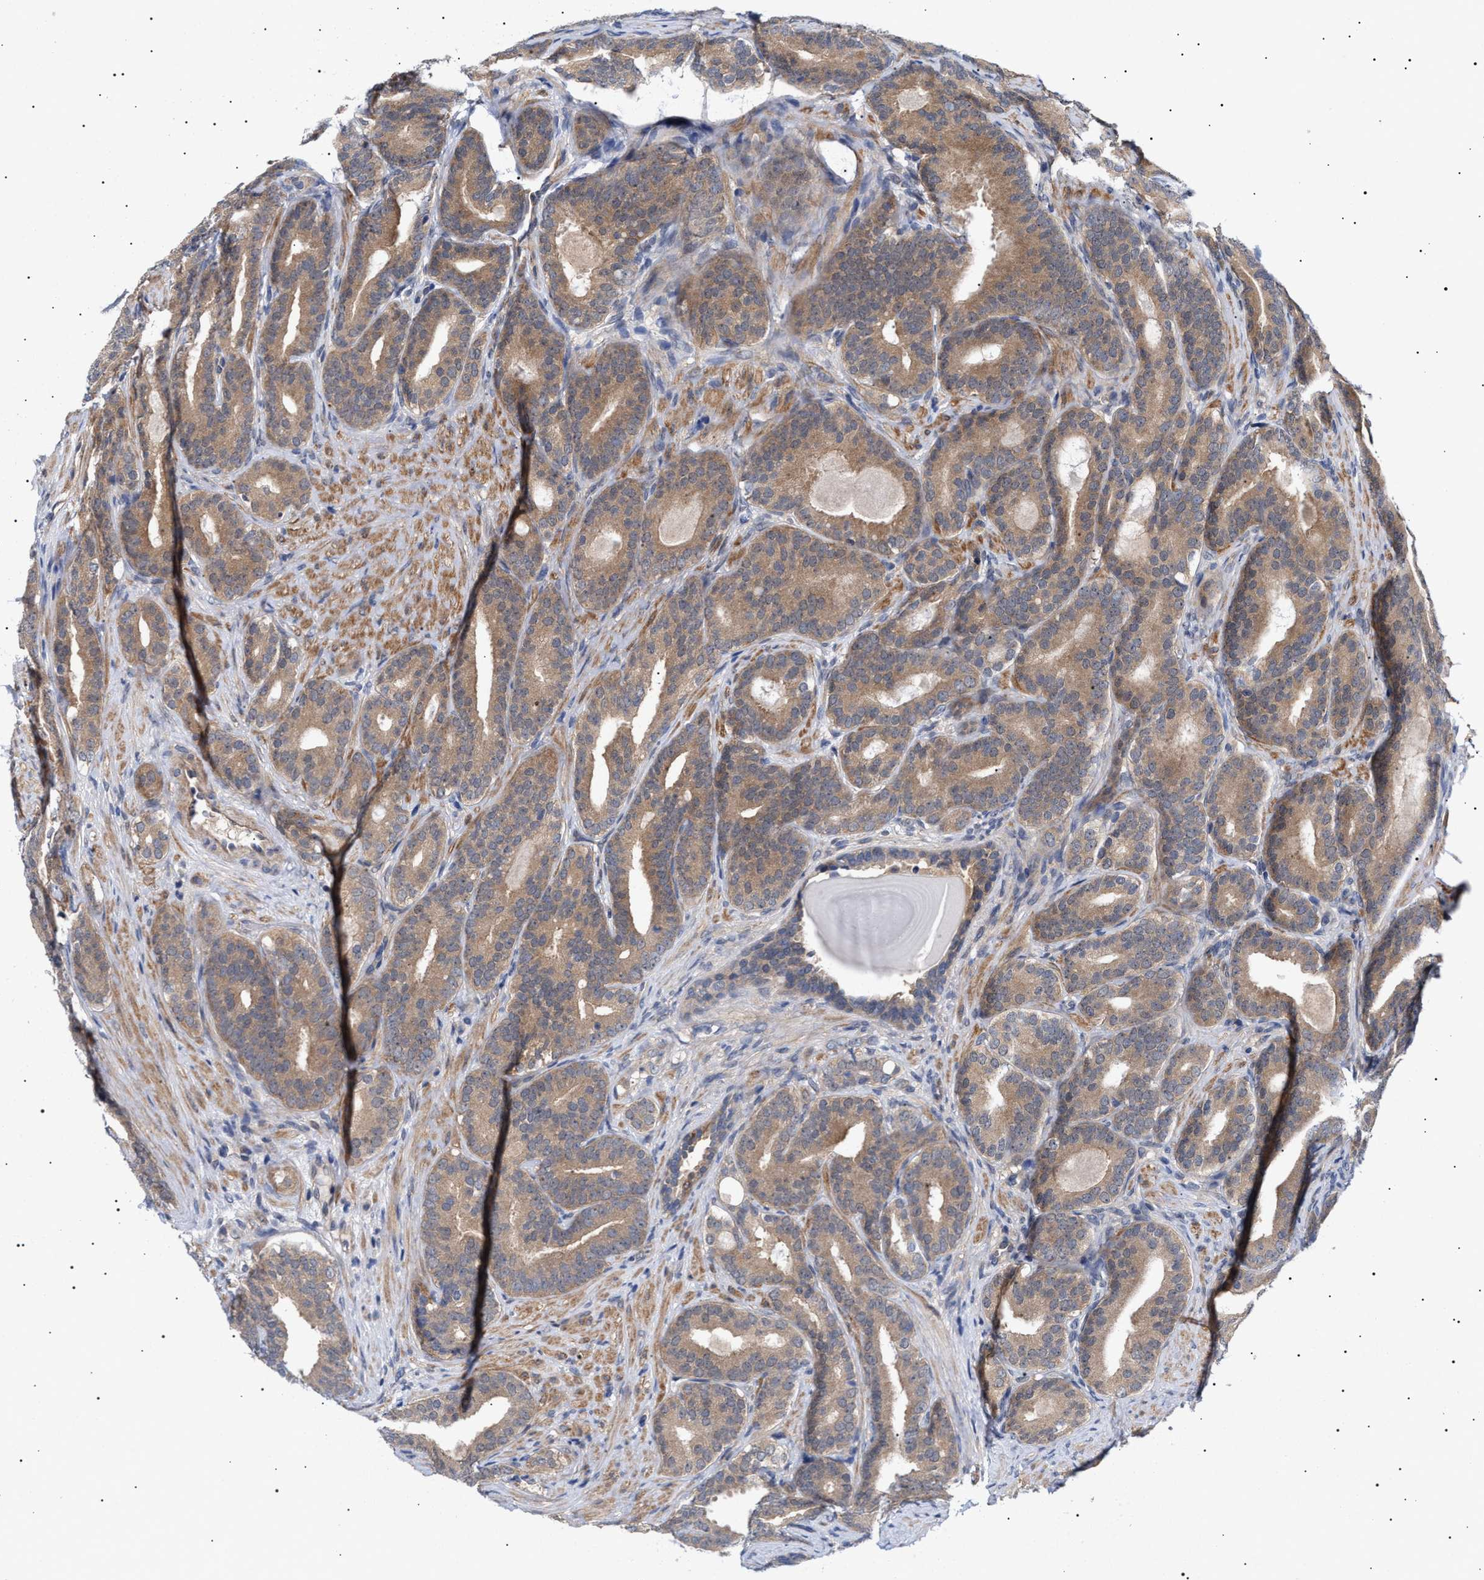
{"staining": {"intensity": "moderate", "quantity": ">75%", "location": "cytoplasmic/membranous"}, "tissue": "prostate cancer", "cell_type": "Tumor cells", "image_type": "cancer", "snomed": [{"axis": "morphology", "description": "Adenocarcinoma, High grade"}, {"axis": "topography", "description": "Prostate"}], "caption": "Protein expression analysis of human prostate adenocarcinoma (high-grade) reveals moderate cytoplasmic/membranous staining in approximately >75% of tumor cells.", "gene": "NPLOC4", "patient": {"sex": "male", "age": 60}}